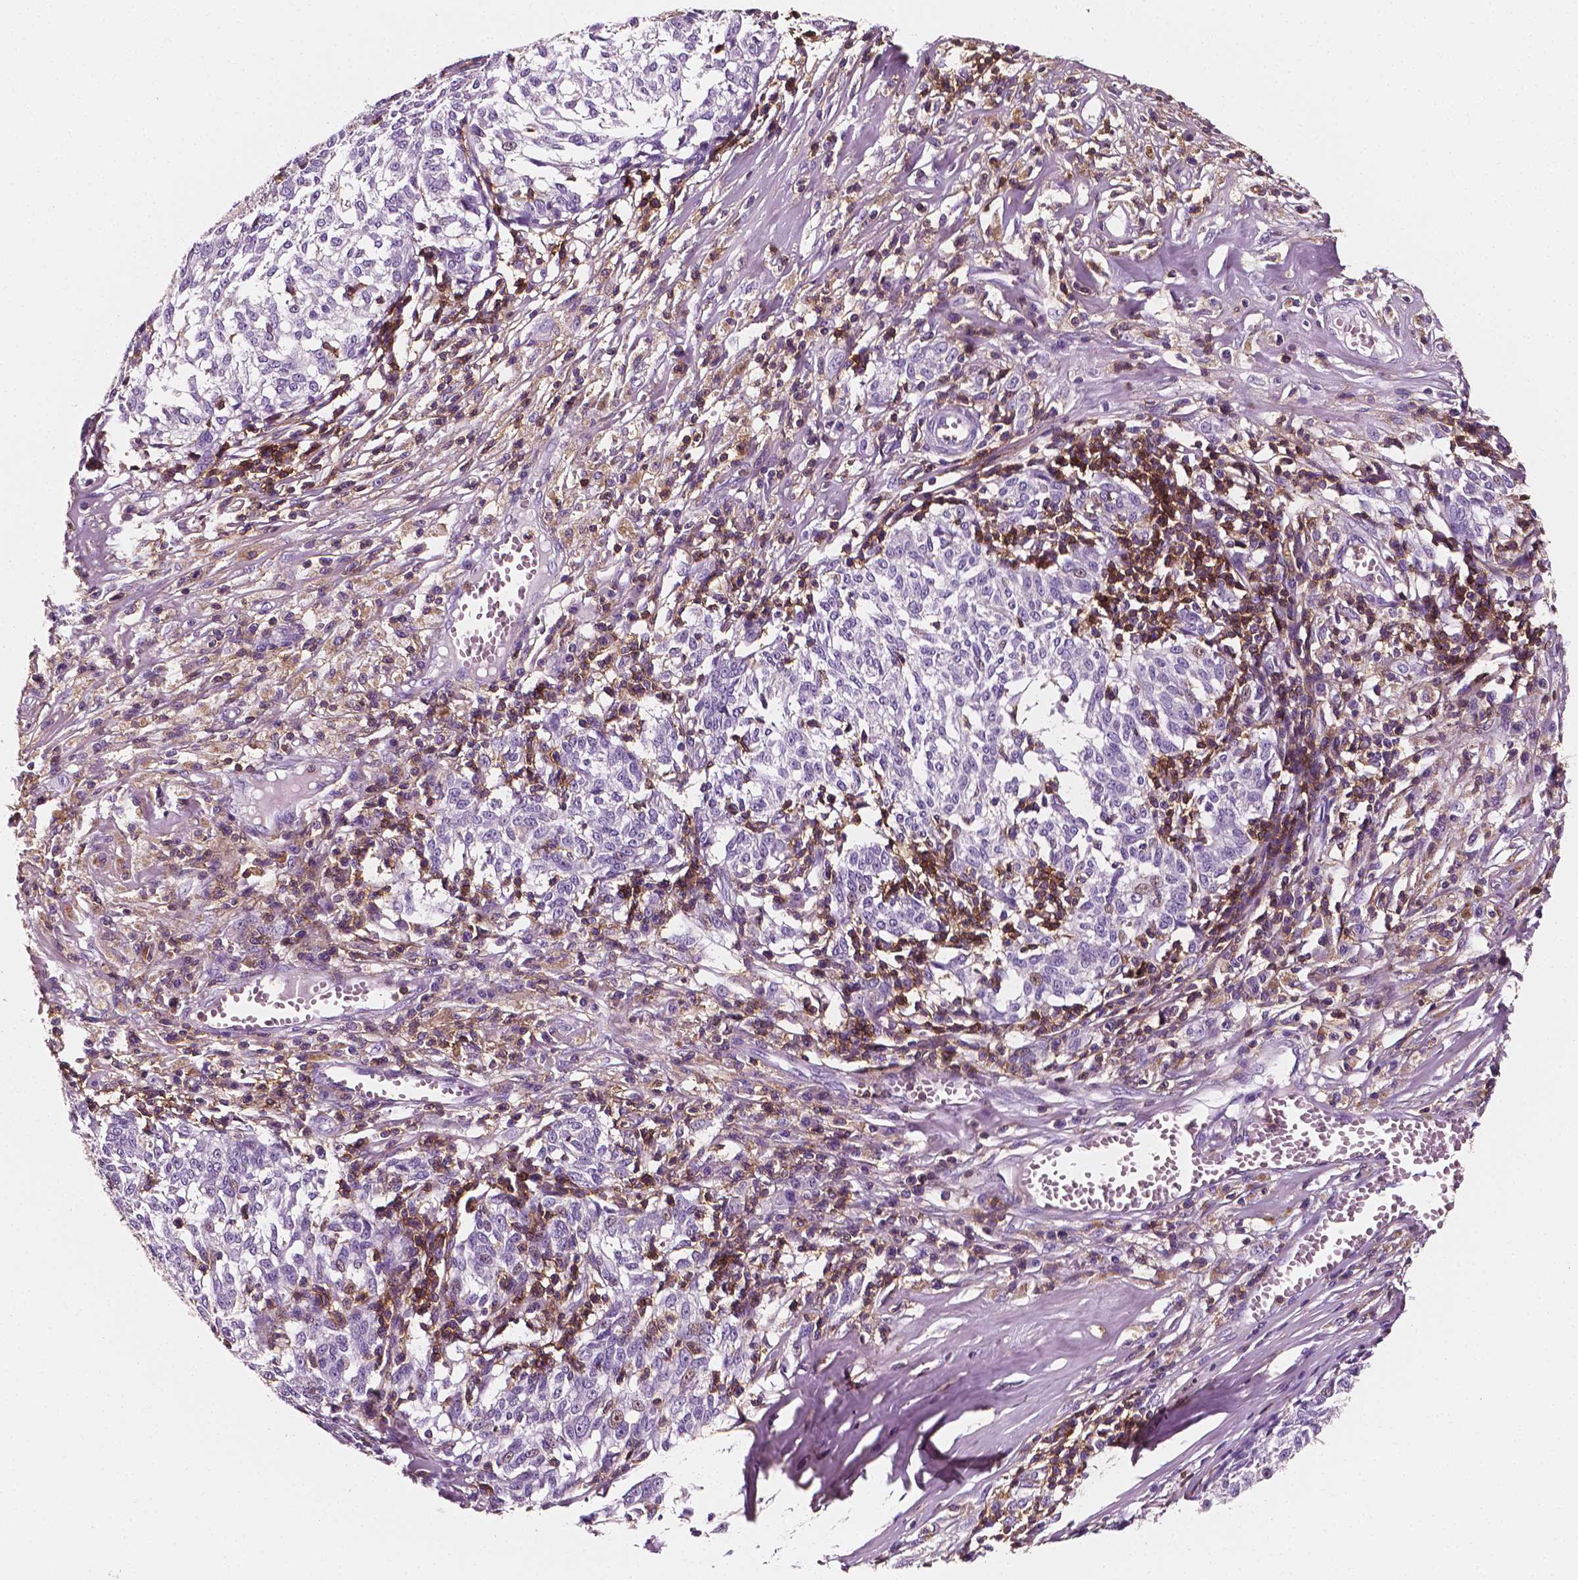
{"staining": {"intensity": "negative", "quantity": "none", "location": "none"}, "tissue": "melanoma", "cell_type": "Tumor cells", "image_type": "cancer", "snomed": [{"axis": "morphology", "description": "Malignant melanoma, NOS"}, {"axis": "topography", "description": "Skin"}], "caption": "Malignant melanoma stained for a protein using immunohistochemistry (IHC) shows no expression tumor cells.", "gene": "PTPRC", "patient": {"sex": "female", "age": 72}}